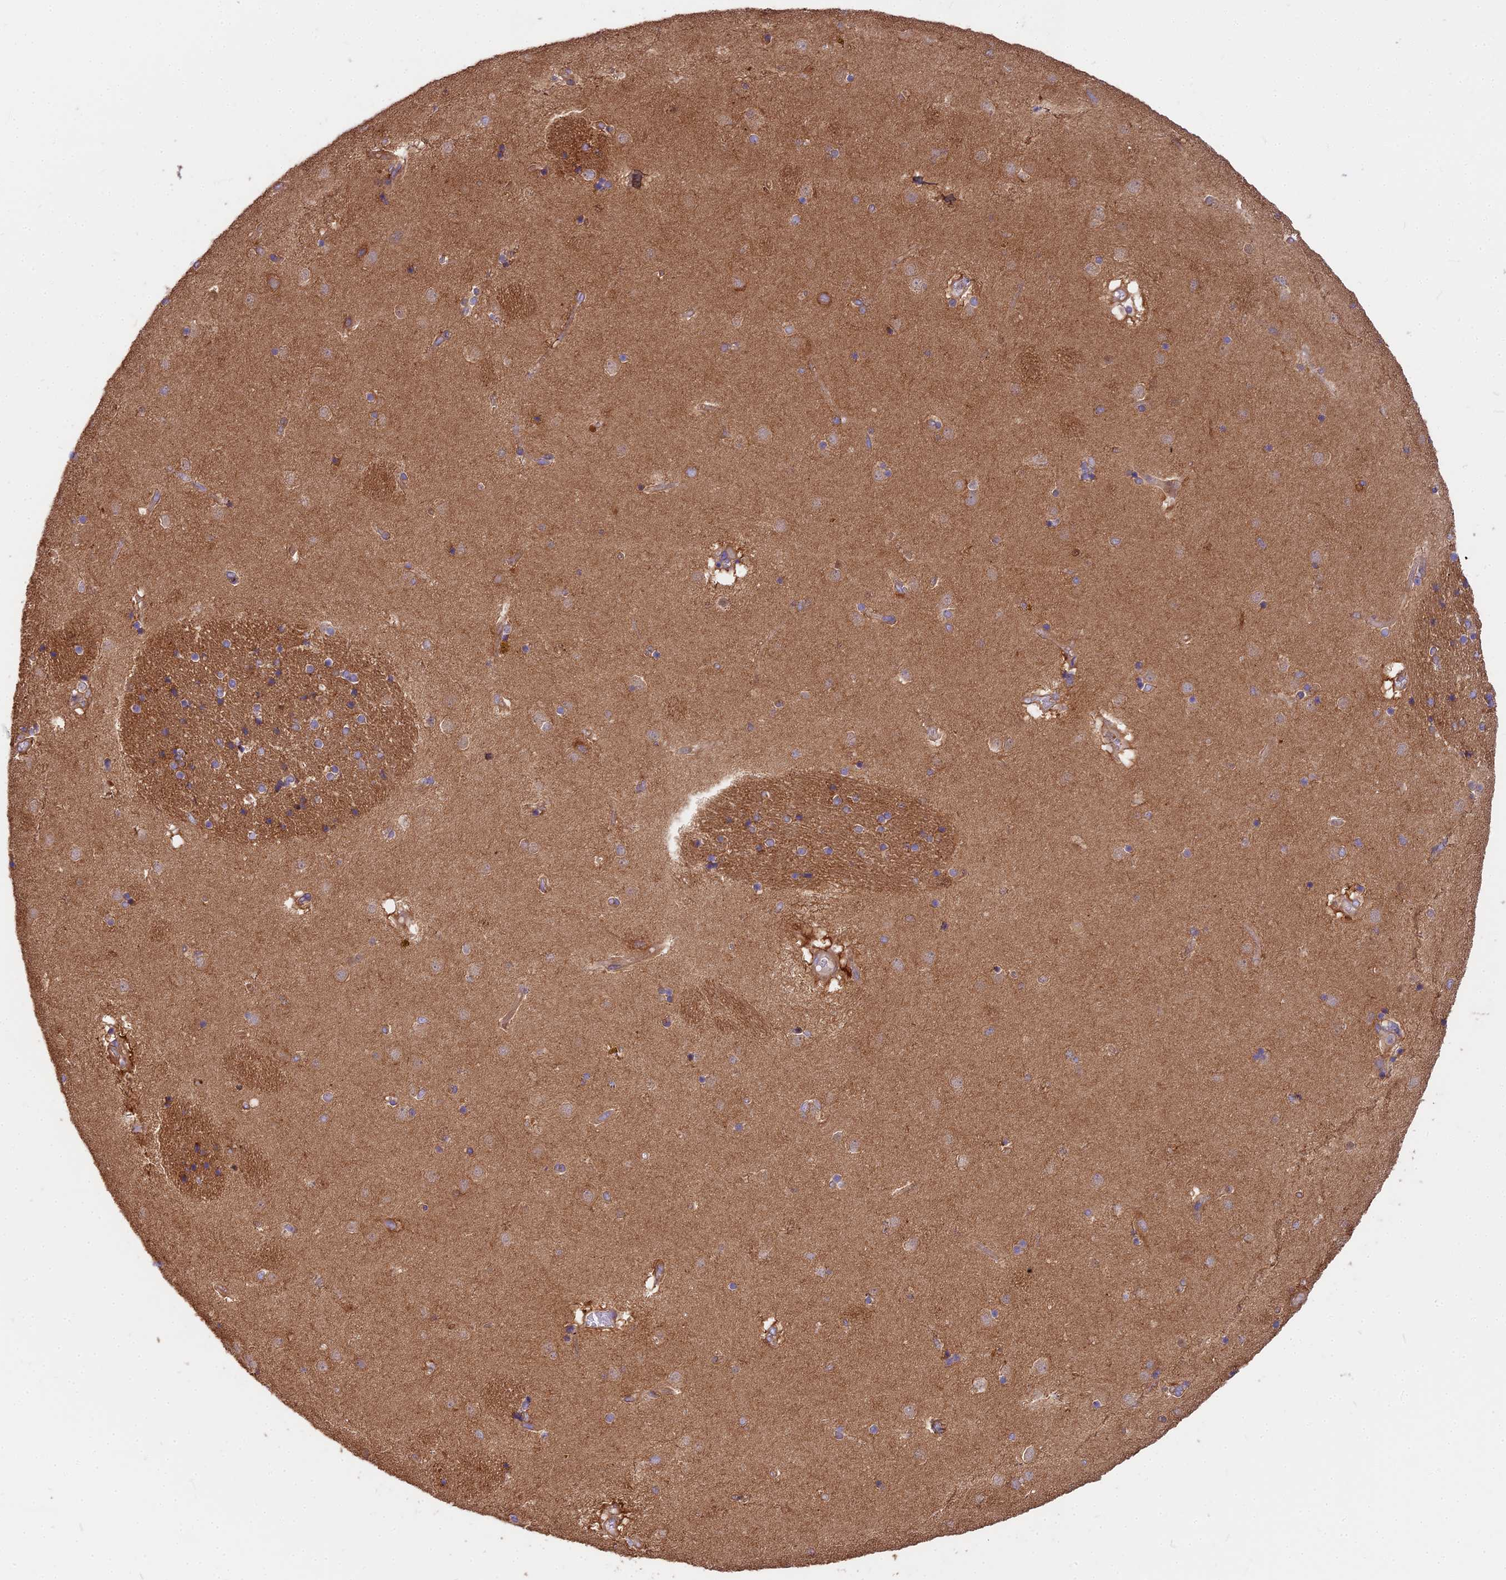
{"staining": {"intensity": "weak", "quantity": "<25%", "location": "cytoplasmic/membranous"}, "tissue": "caudate", "cell_type": "Glial cells", "image_type": "normal", "snomed": [{"axis": "morphology", "description": "Normal tissue, NOS"}, {"axis": "topography", "description": "Lateral ventricle wall"}], "caption": "Immunohistochemistry (IHC) image of unremarkable caudate: human caudate stained with DAB displays no significant protein staining in glial cells.", "gene": "DCTN3", "patient": {"sex": "male", "age": 70}}